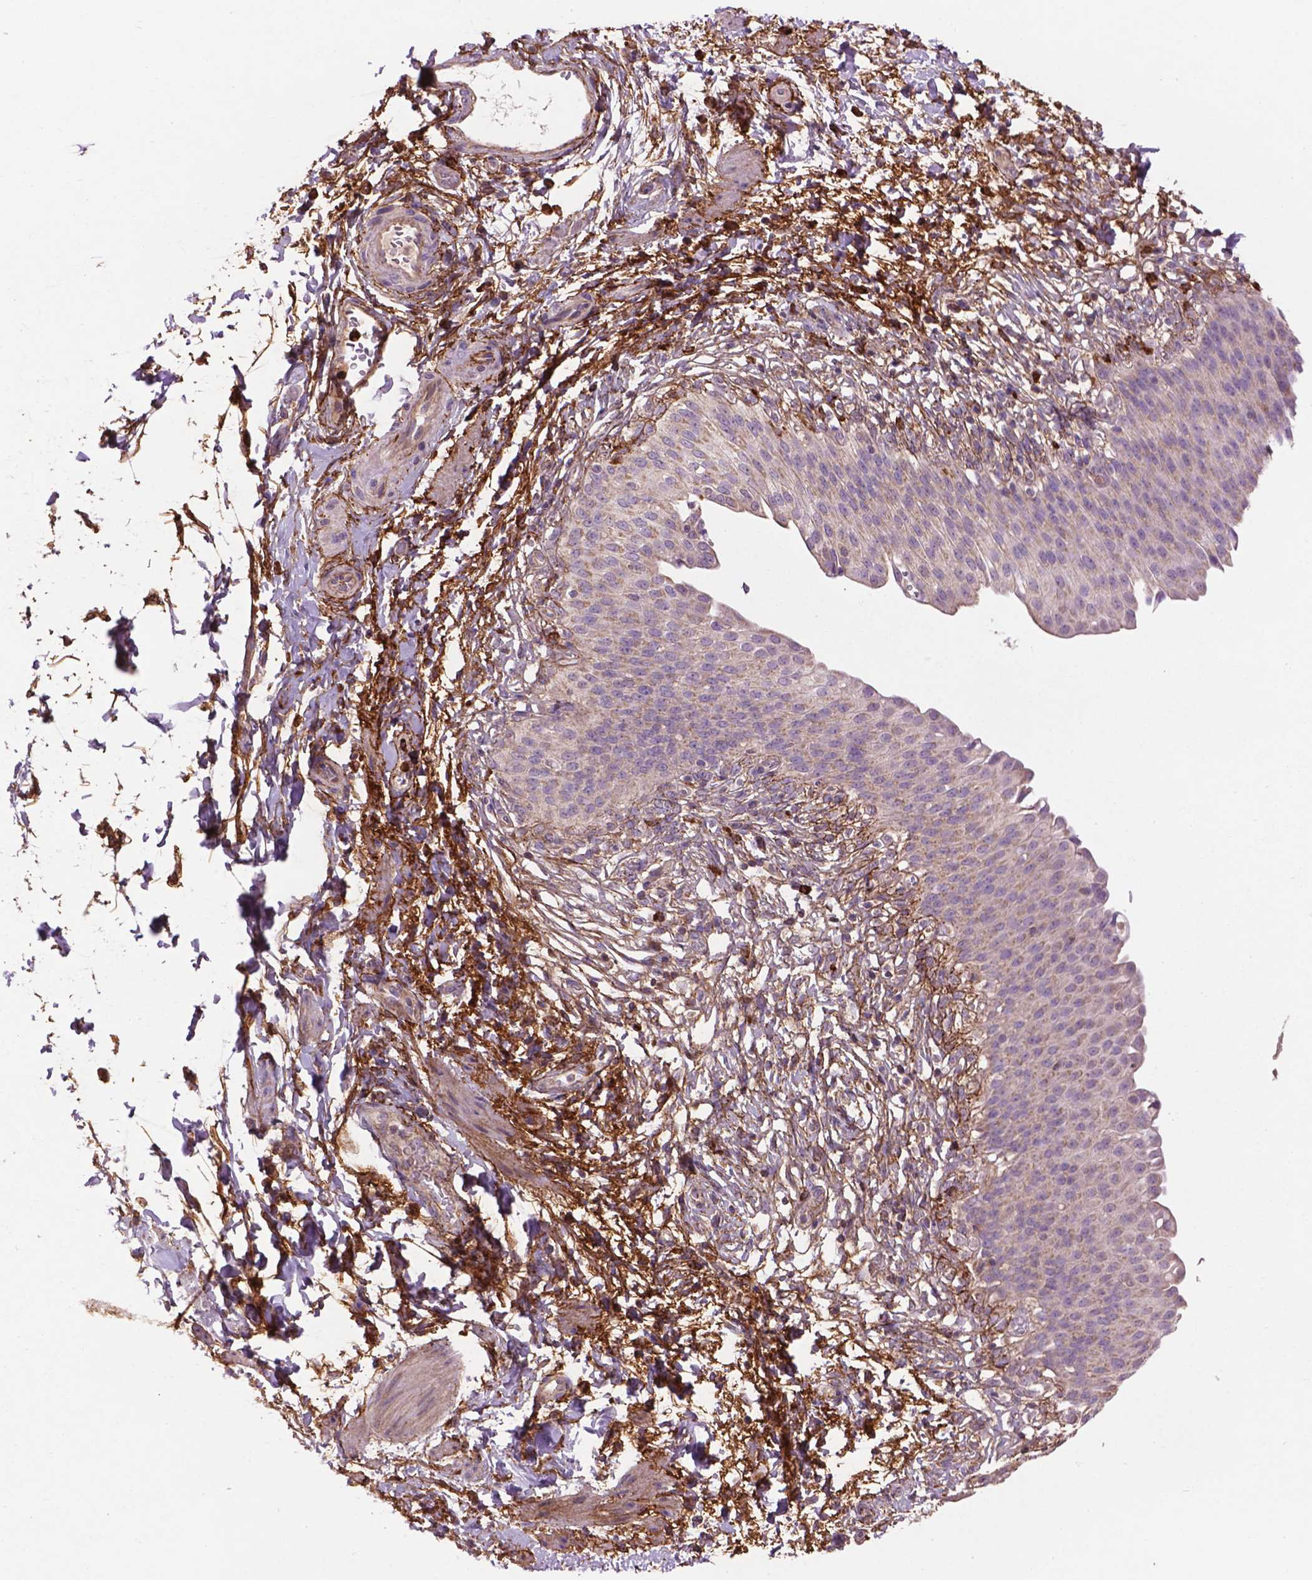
{"staining": {"intensity": "negative", "quantity": "none", "location": "none"}, "tissue": "urinary bladder", "cell_type": "Urothelial cells", "image_type": "normal", "snomed": [{"axis": "morphology", "description": "Normal tissue, NOS"}, {"axis": "topography", "description": "Urinary bladder"}, {"axis": "topography", "description": "Peripheral nerve tissue"}], "caption": "This image is of normal urinary bladder stained with immunohistochemistry (IHC) to label a protein in brown with the nuclei are counter-stained blue. There is no expression in urothelial cells.", "gene": "LRRC3C", "patient": {"sex": "female", "age": 60}}